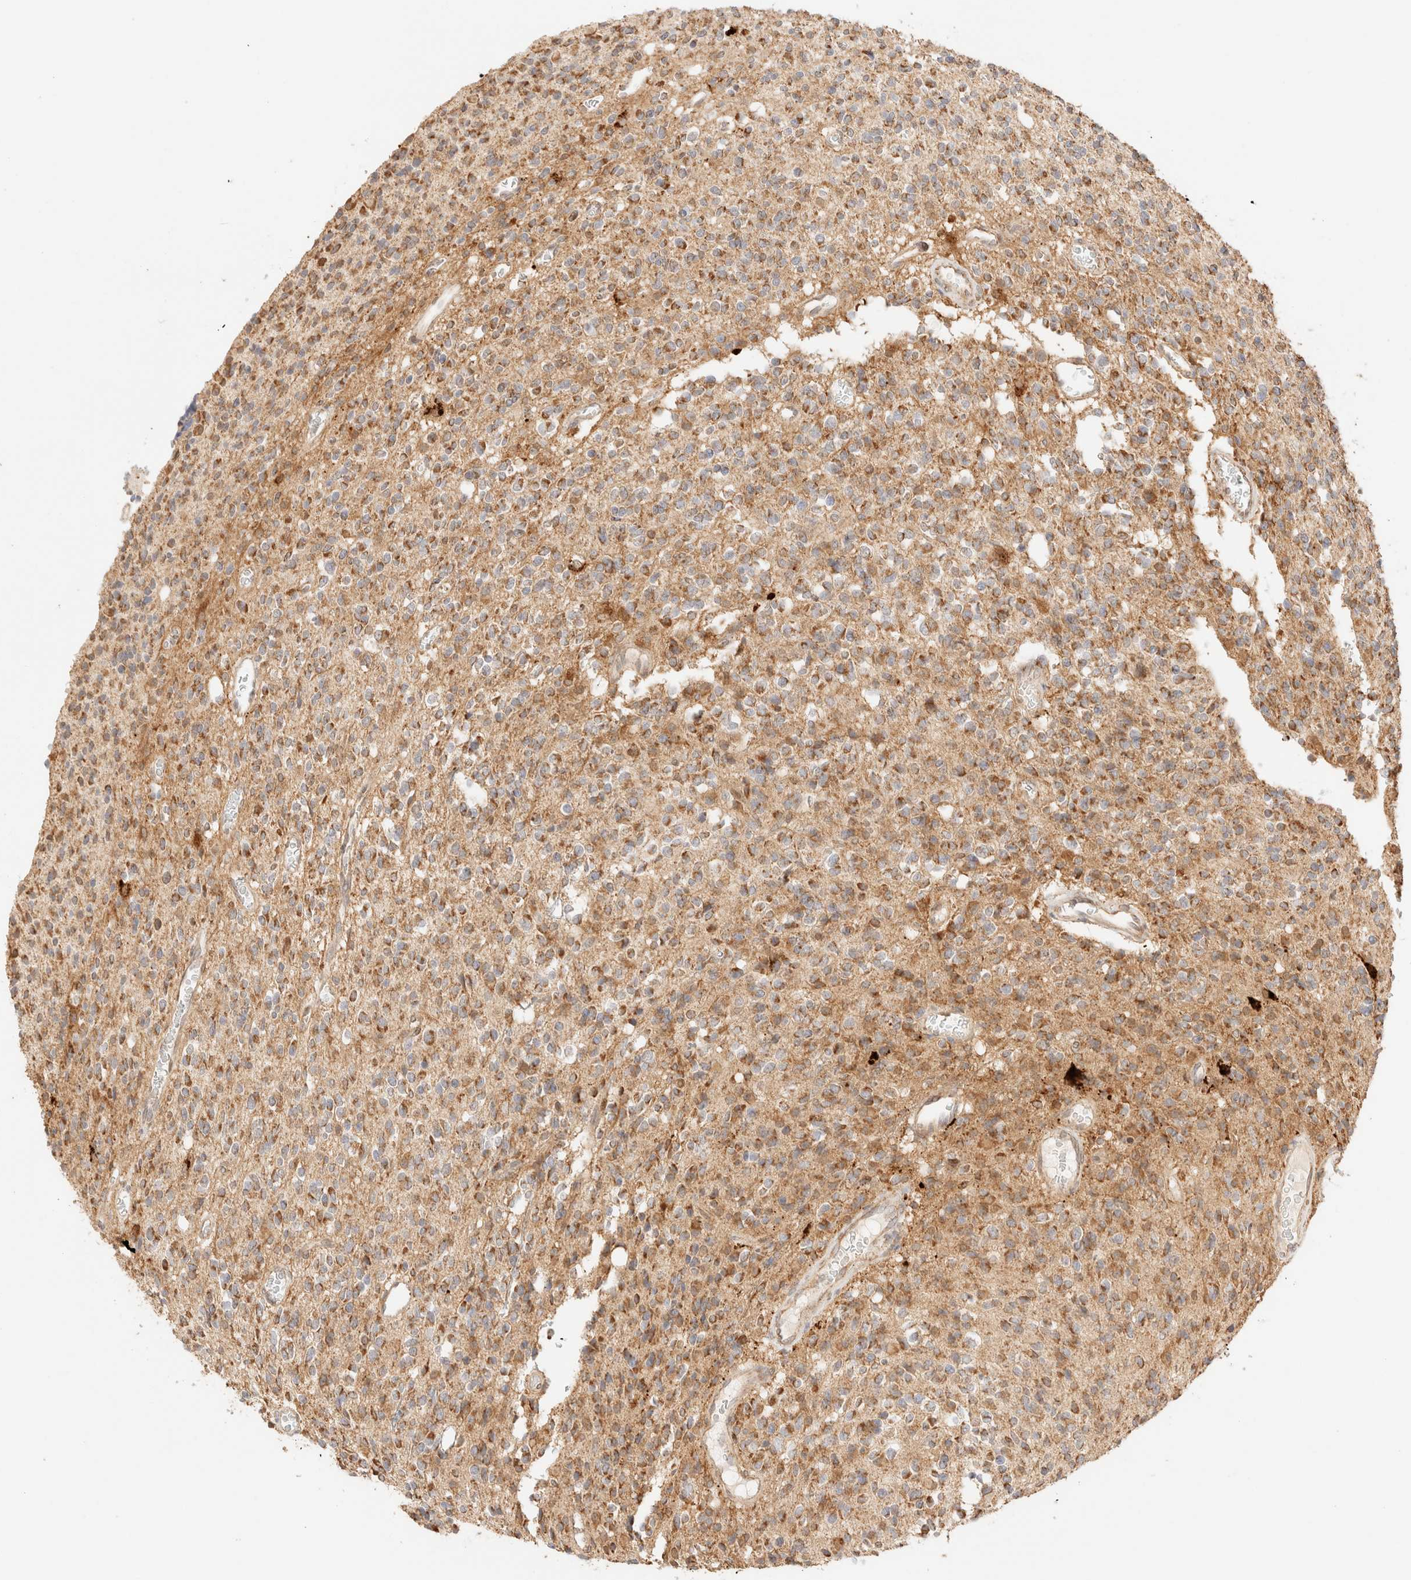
{"staining": {"intensity": "moderate", "quantity": ">75%", "location": "cytoplasmic/membranous"}, "tissue": "glioma", "cell_type": "Tumor cells", "image_type": "cancer", "snomed": [{"axis": "morphology", "description": "Glioma, malignant, High grade"}, {"axis": "topography", "description": "Brain"}], "caption": "About >75% of tumor cells in human glioma show moderate cytoplasmic/membranous protein expression as visualized by brown immunohistochemical staining.", "gene": "TACO1", "patient": {"sex": "male", "age": 34}}